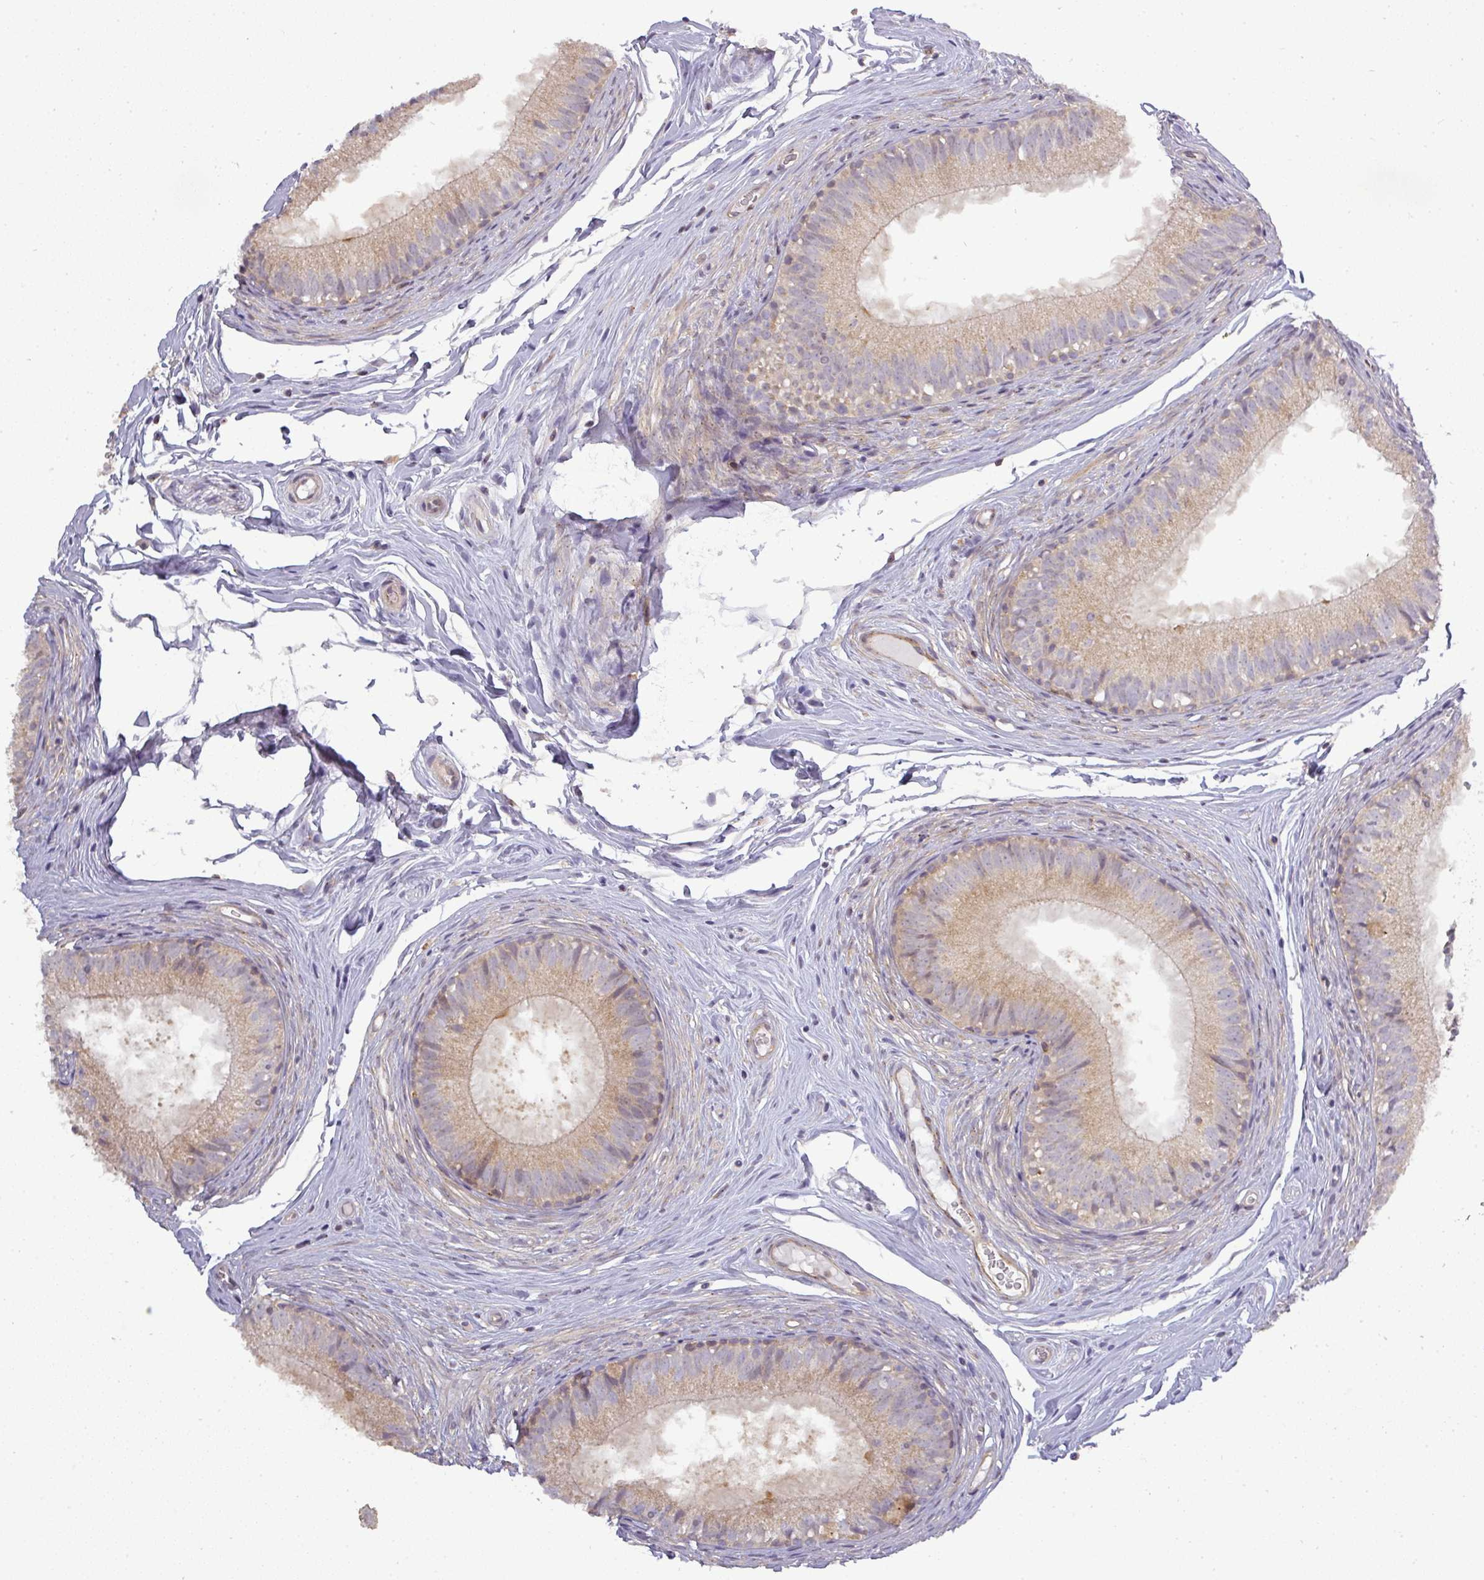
{"staining": {"intensity": "moderate", "quantity": "25%-75%", "location": "cytoplasmic/membranous"}, "tissue": "epididymis", "cell_type": "Glandular cells", "image_type": "normal", "snomed": [{"axis": "morphology", "description": "Normal tissue, NOS"}, {"axis": "topography", "description": "Epididymis"}], "caption": "Epididymis stained with immunohistochemistry (IHC) displays moderate cytoplasmic/membranous staining in about 25%-75% of glandular cells.", "gene": "NIN", "patient": {"sex": "male", "age": 25}}